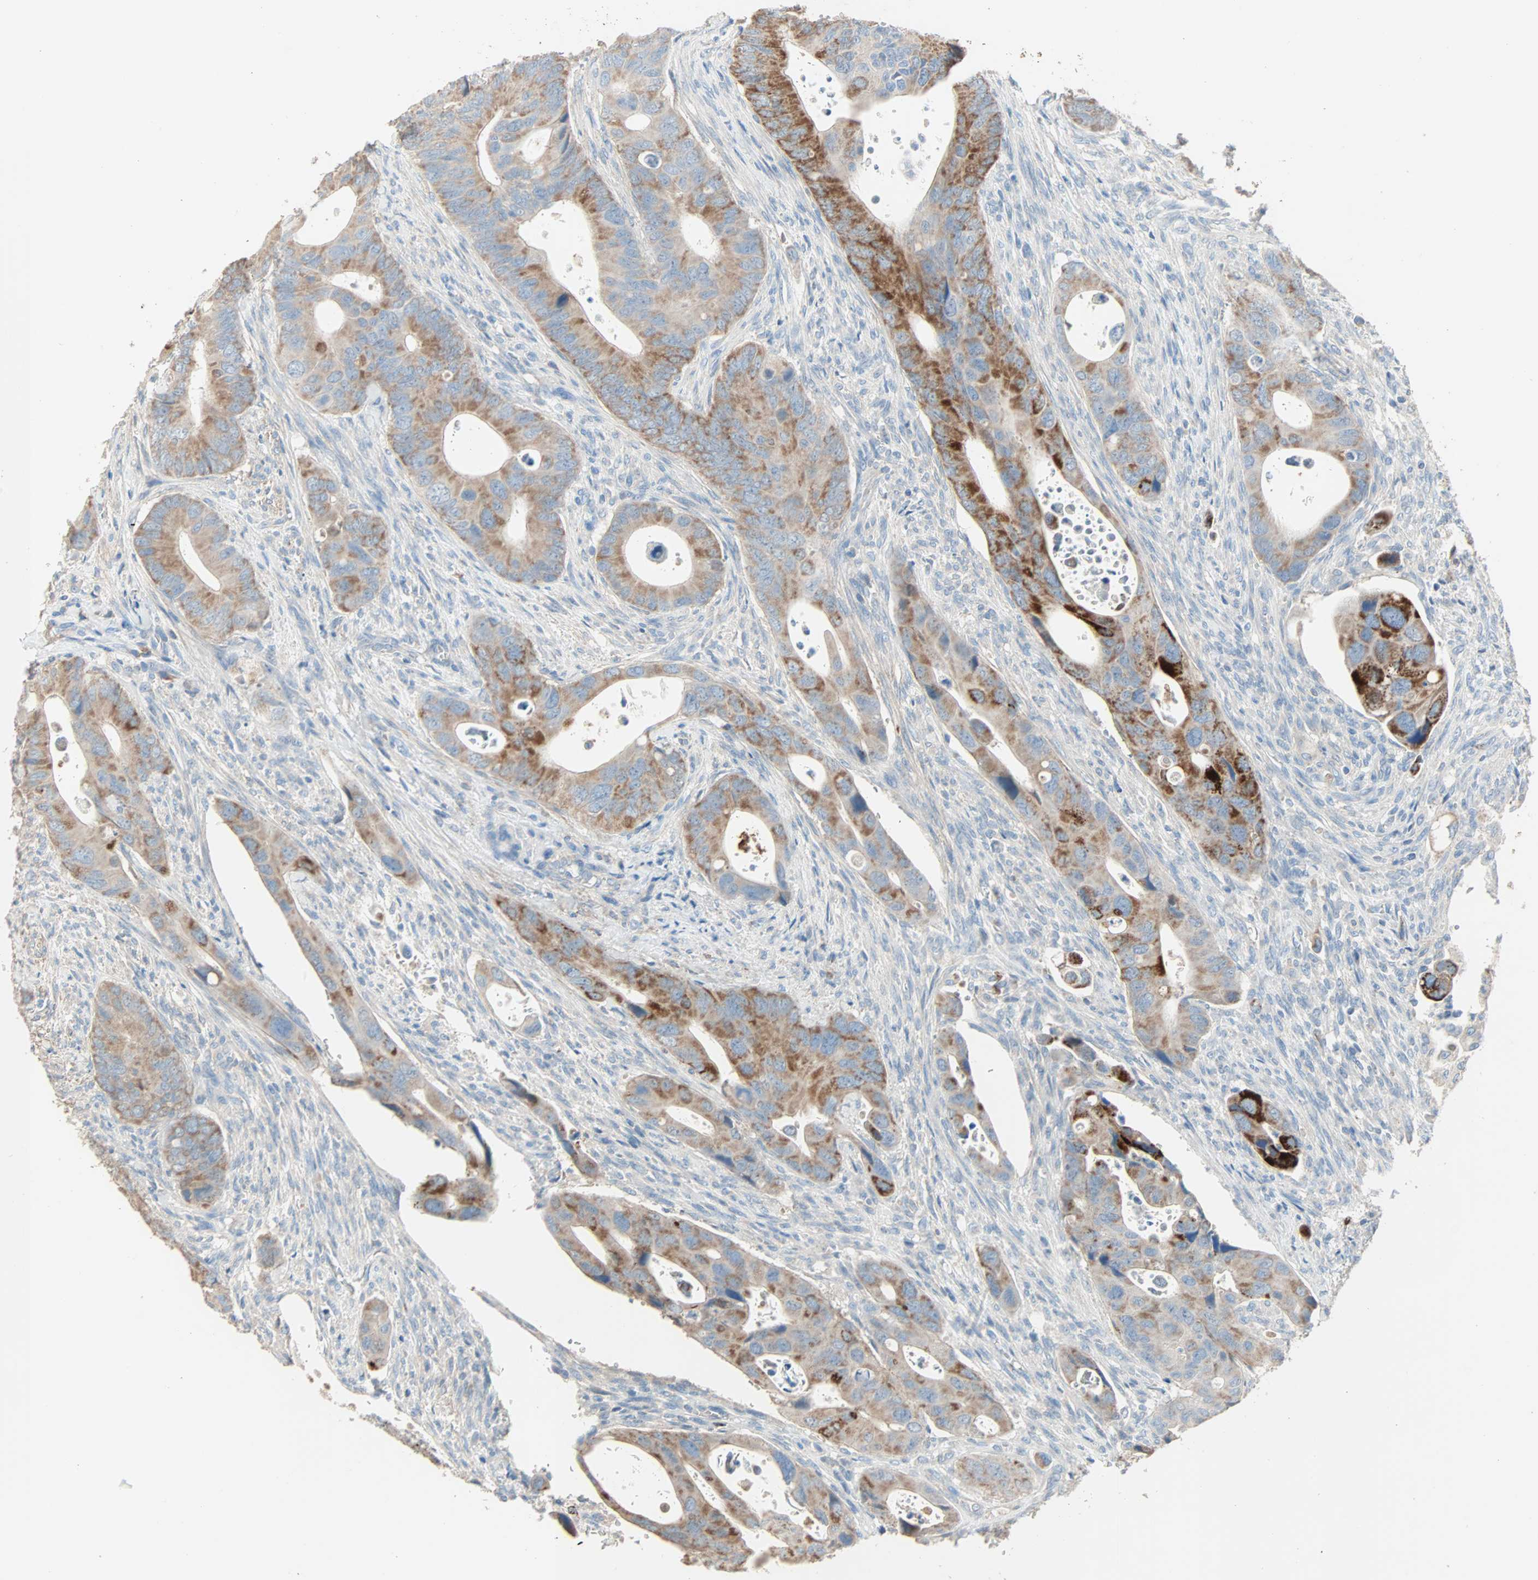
{"staining": {"intensity": "strong", "quantity": "25%-75%", "location": "cytoplasmic/membranous"}, "tissue": "colorectal cancer", "cell_type": "Tumor cells", "image_type": "cancer", "snomed": [{"axis": "morphology", "description": "Adenocarcinoma, NOS"}, {"axis": "topography", "description": "Rectum"}], "caption": "The photomicrograph exhibits staining of colorectal cancer, revealing strong cytoplasmic/membranous protein positivity (brown color) within tumor cells. Using DAB (brown) and hematoxylin (blue) stains, captured at high magnification using brightfield microscopy.", "gene": "ACVRL1", "patient": {"sex": "female", "age": 57}}